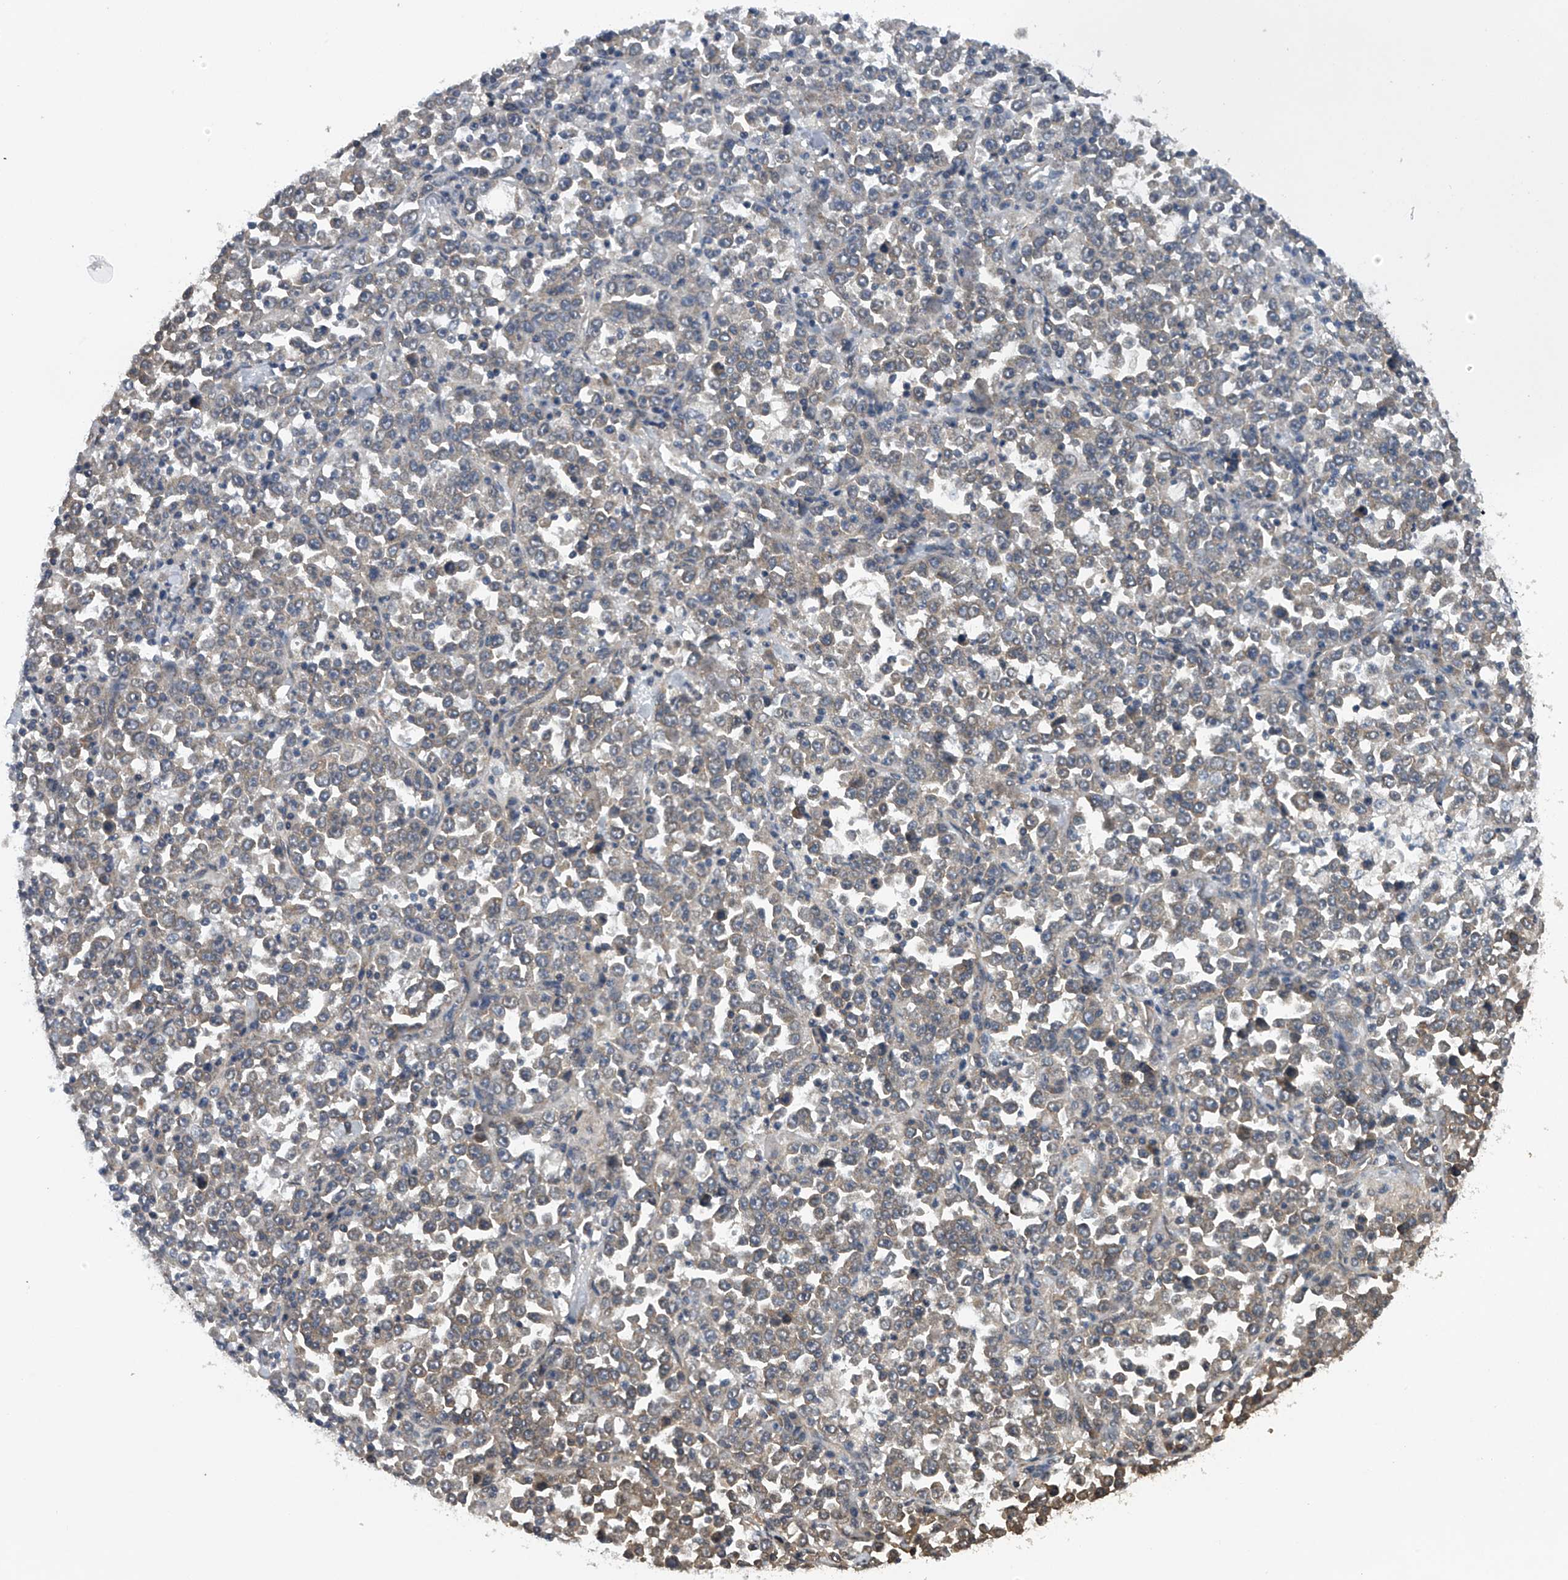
{"staining": {"intensity": "weak", "quantity": "25%-75%", "location": "cytoplasmic/membranous"}, "tissue": "stomach cancer", "cell_type": "Tumor cells", "image_type": "cancer", "snomed": [{"axis": "morphology", "description": "Normal tissue, NOS"}, {"axis": "morphology", "description": "Adenocarcinoma, NOS"}, {"axis": "topography", "description": "Stomach, upper"}, {"axis": "topography", "description": "Stomach"}], "caption": "A high-resolution histopathology image shows IHC staining of stomach adenocarcinoma, which reveals weak cytoplasmic/membranous staining in about 25%-75% of tumor cells. Using DAB (3,3'-diaminobenzidine) (brown) and hematoxylin (blue) stains, captured at high magnification using brightfield microscopy.", "gene": "RNF5", "patient": {"sex": "male", "age": 59}}